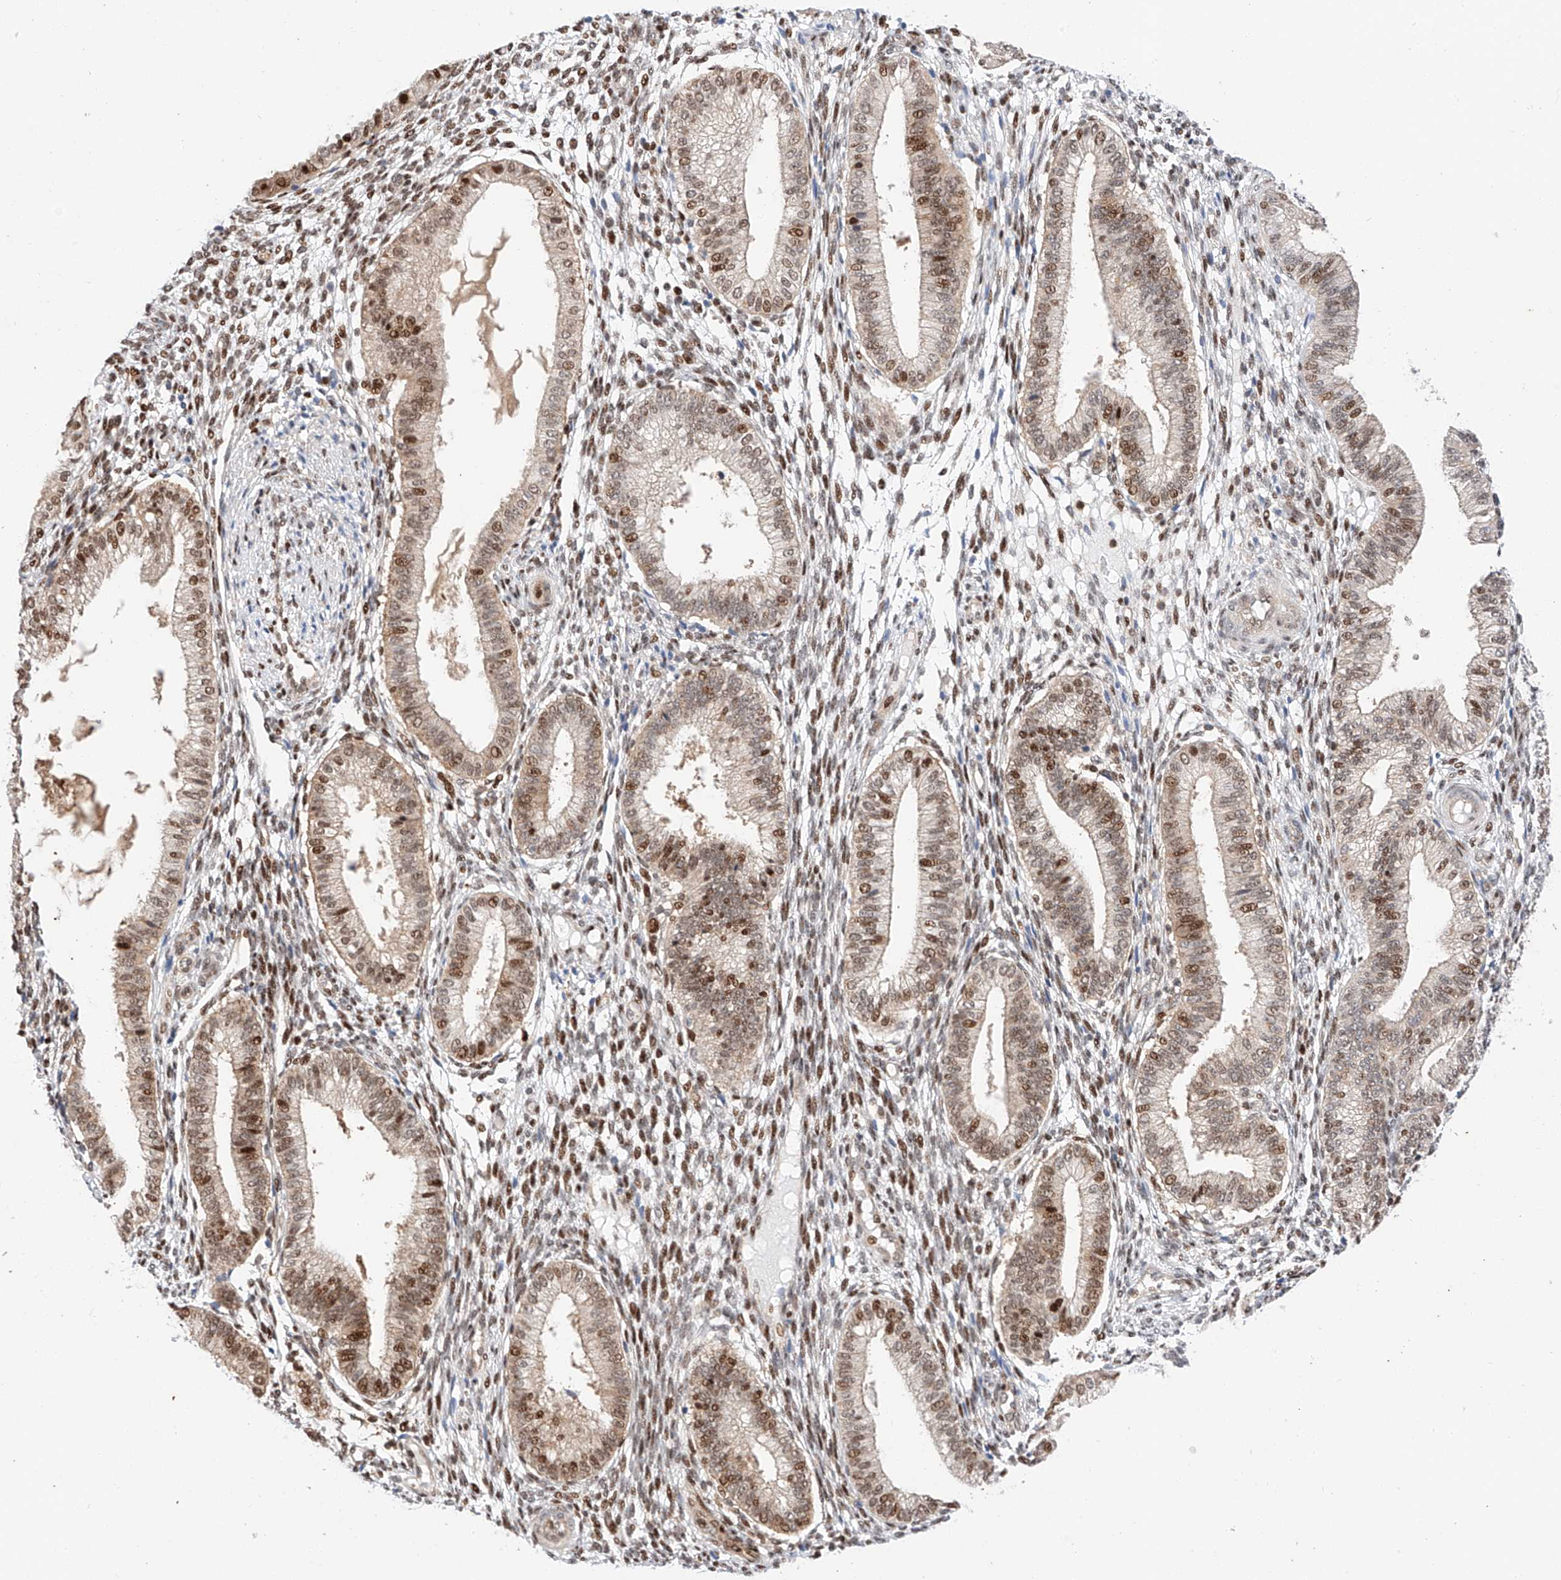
{"staining": {"intensity": "moderate", "quantity": "25%-75%", "location": "nuclear"}, "tissue": "endometrium", "cell_type": "Cells in endometrial stroma", "image_type": "normal", "snomed": [{"axis": "morphology", "description": "Normal tissue, NOS"}, {"axis": "topography", "description": "Endometrium"}], "caption": "Immunohistochemistry (IHC) of unremarkable human endometrium exhibits medium levels of moderate nuclear positivity in about 25%-75% of cells in endometrial stroma. (DAB (3,3'-diaminobenzidine) = brown stain, brightfield microscopy at high magnification).", "gene": "HDAC9", "patient": {"sex": "female", "age": 39}}